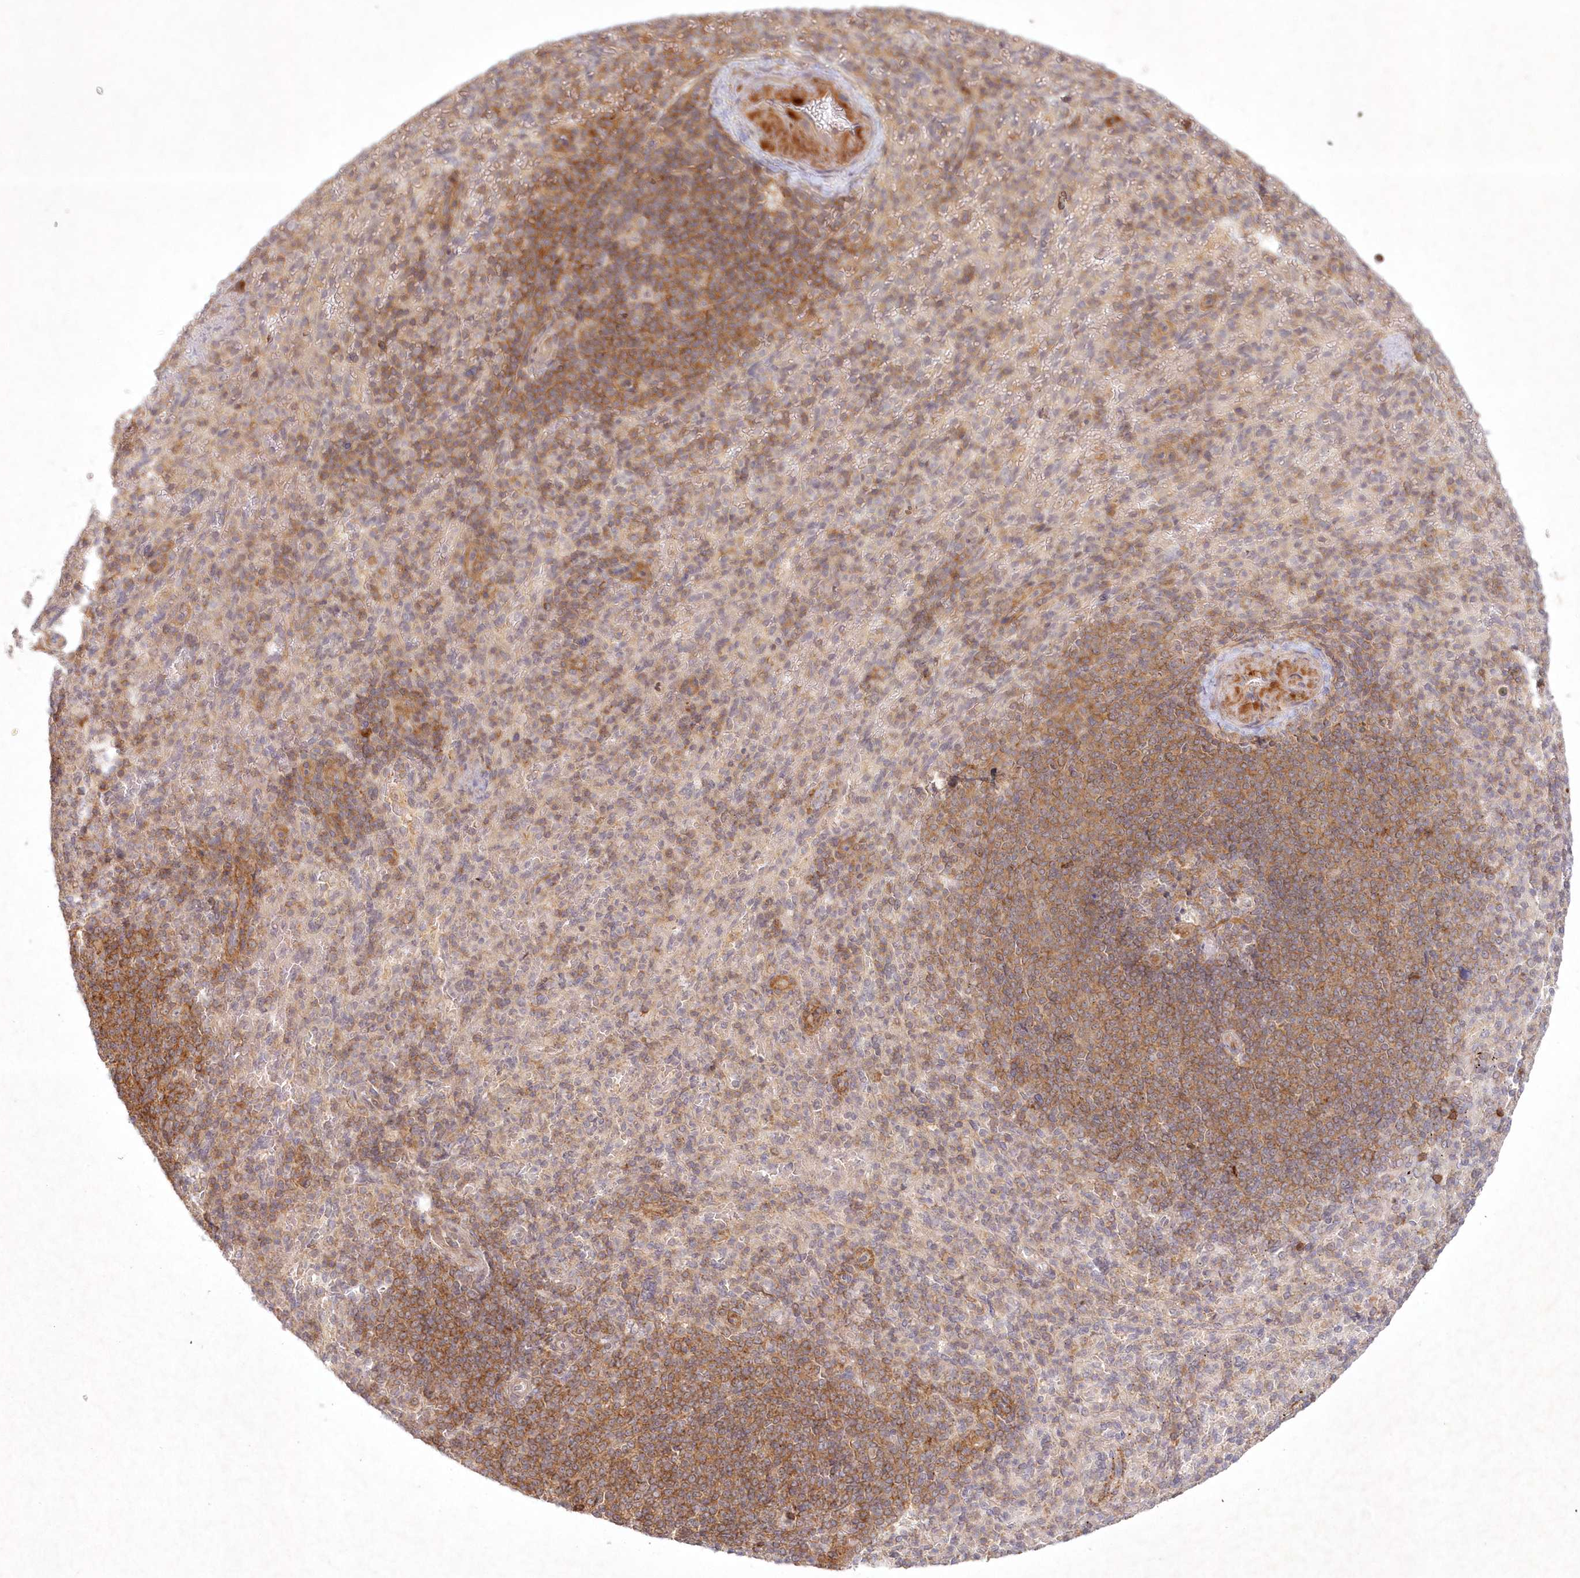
{"staining": {"intensity": "moderate", "quantity": "<25%", "location": "cytoplasmic/membranous"}, "tissue": "spleen", "cell_type": "Cells in red pulp", "image_type": "normal", "snomed": [{"axis": "morphology", "description": "Normal tissue, NOS"}, {"axis": "topography", "description": "Spleen"}], "caption": "Approximately <25% of cells in red pulp in unremarkable human spleen demonstrate moderate cytoplasmic/membranous protein positivity as visualized by brown immunohistochemical staining.", "gene": "TOGARAM2", "patient": {"sex": "female", "age": 74}}